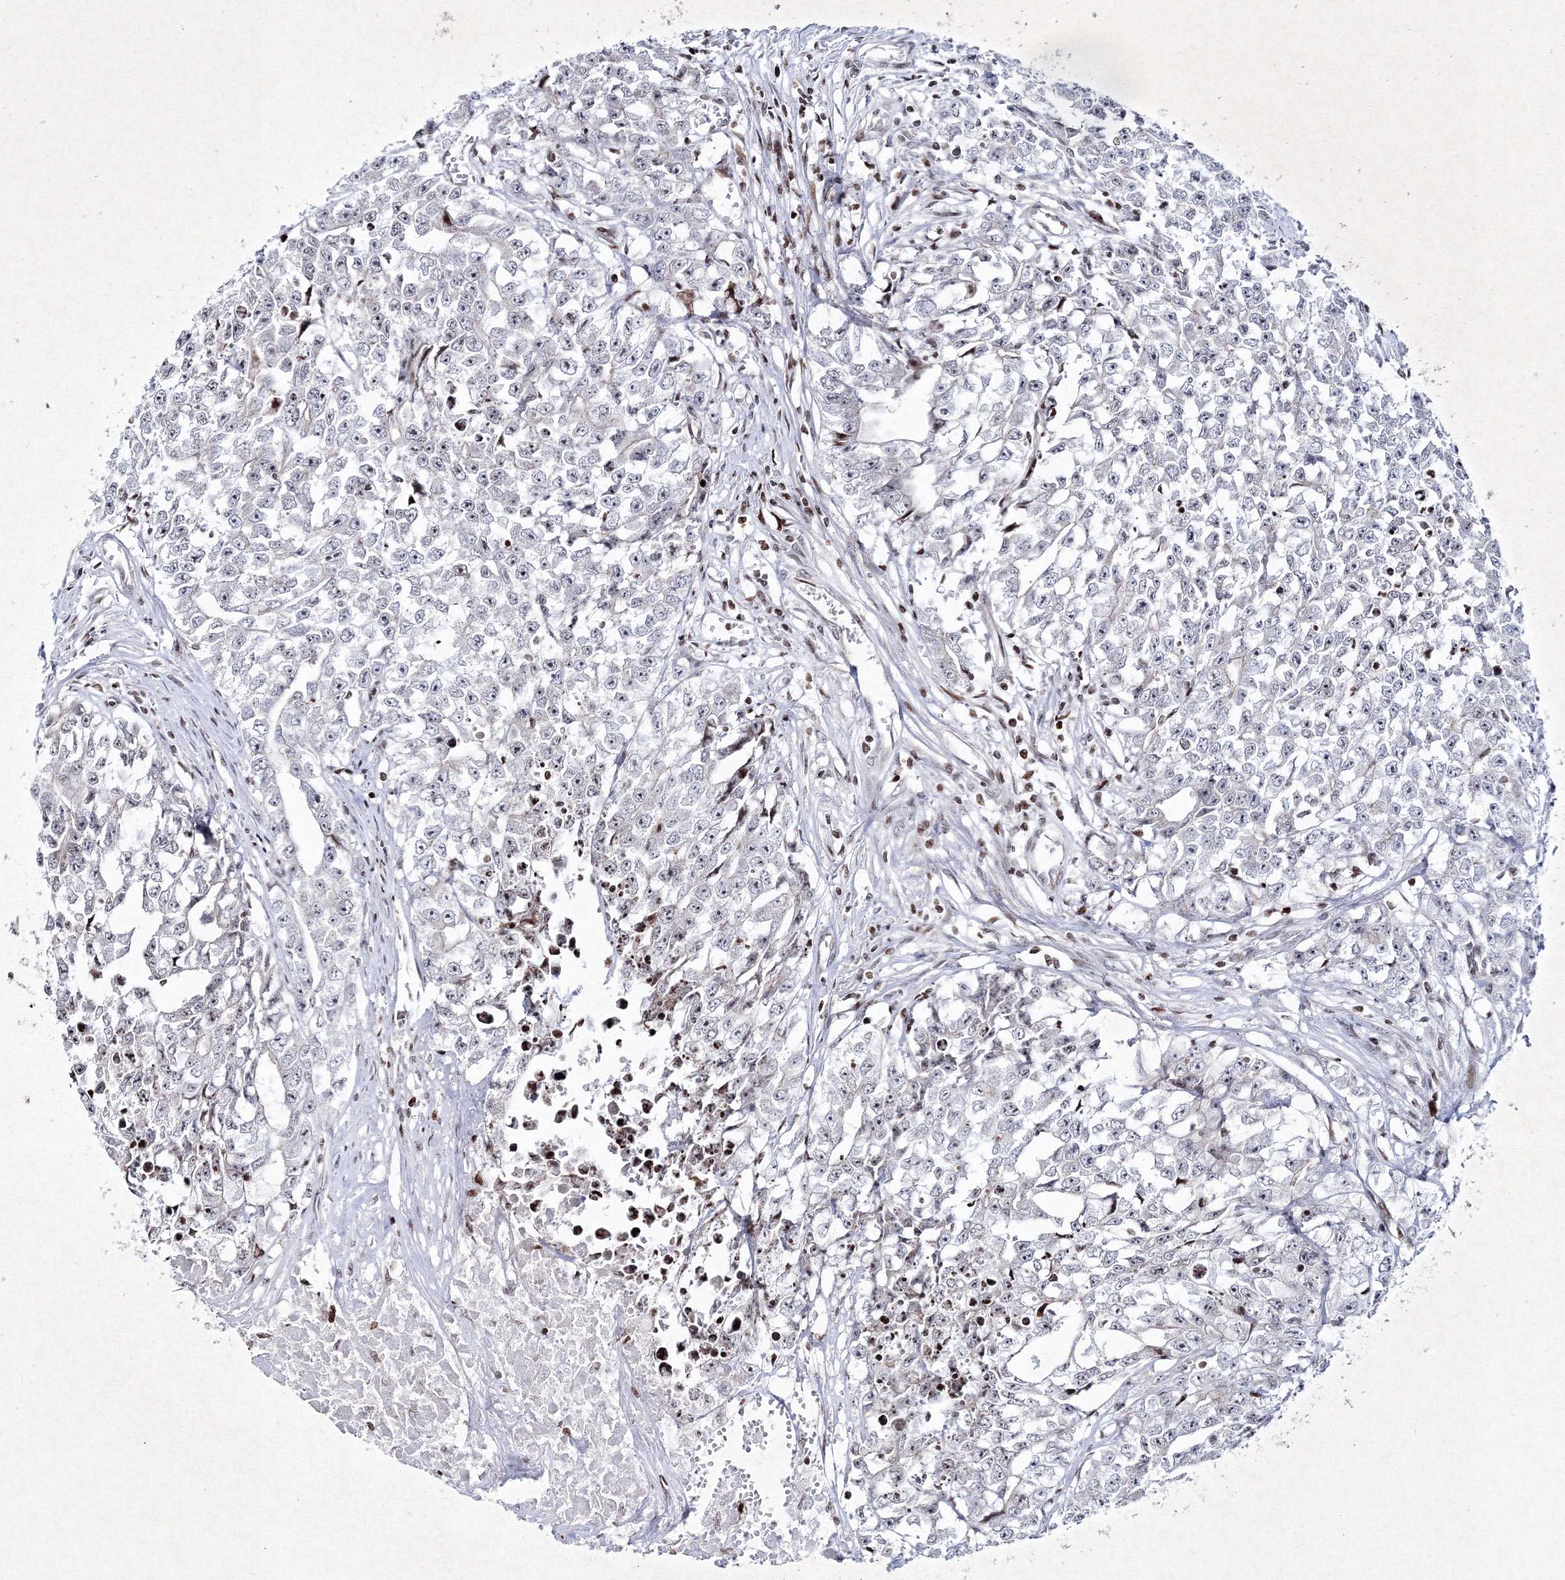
{"staining": {"intensity": "negative", "quantity": "none", "location": "none"}, "tissue": "testis cancer", "cell_type": "Tumor cells", "image_type": "cancer", "snomed": [{"axis": "morphology", "description": "Seminoma, NOS"}, {"axis": "morphology", "description": "Carcinoma, Embryonal, NOS"}, {"axis": "topography", "description": "Testis"}], "caption": "IHC photomicrograph of neoplastic tissue: embryonal carcinoma (testis) stained with DAB displays no significant protein positivity in tumor cells.", "gene": "SMIM29", "patient": {"sex": "male", "age": 43}}